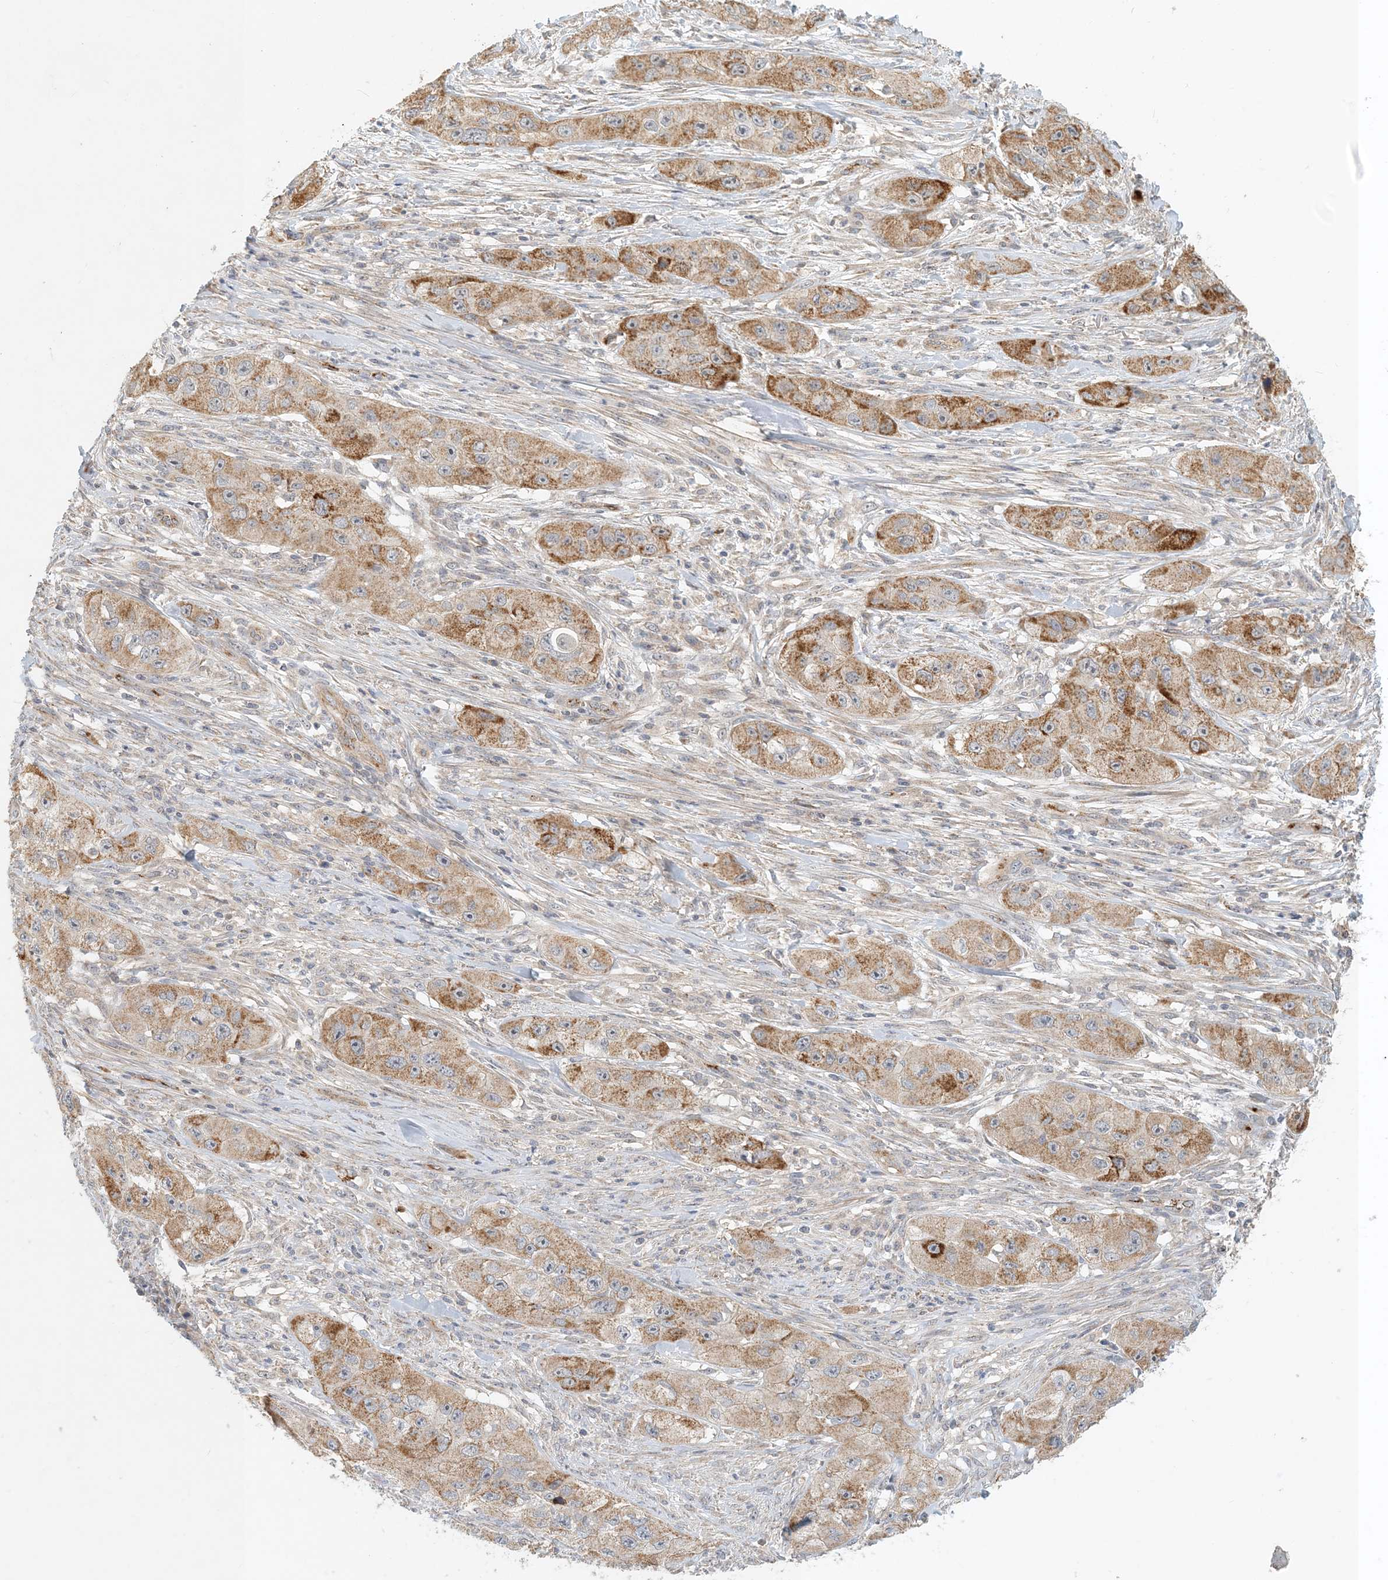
{"staining": {"intensity": "moderate", "quantity": ">75%", "location": "cytoplasmic/membranous"}, "tissue": "skin cancer", "cell_type": "Tumor cells", "image_type": "cancer", "snomed": [{"axis": "morphology", "description": "Squamous cell carcinoma, NOS"}, {"axis": "topography", "description": "Skin"}, {"axis": "topography", "description": "Subcutis"}], "caption": "This image demonstrates skin squamous cell carcinoma stained with immunohistochemistry (IHC) to label a protein in brown. The cytoplasmic/membranous of tumor cells show moderate positivity for the protein. Nuclei are counter-stained blue.", "gene": "ZBTB3", "patient": {"sex": "male", "age": 73}}